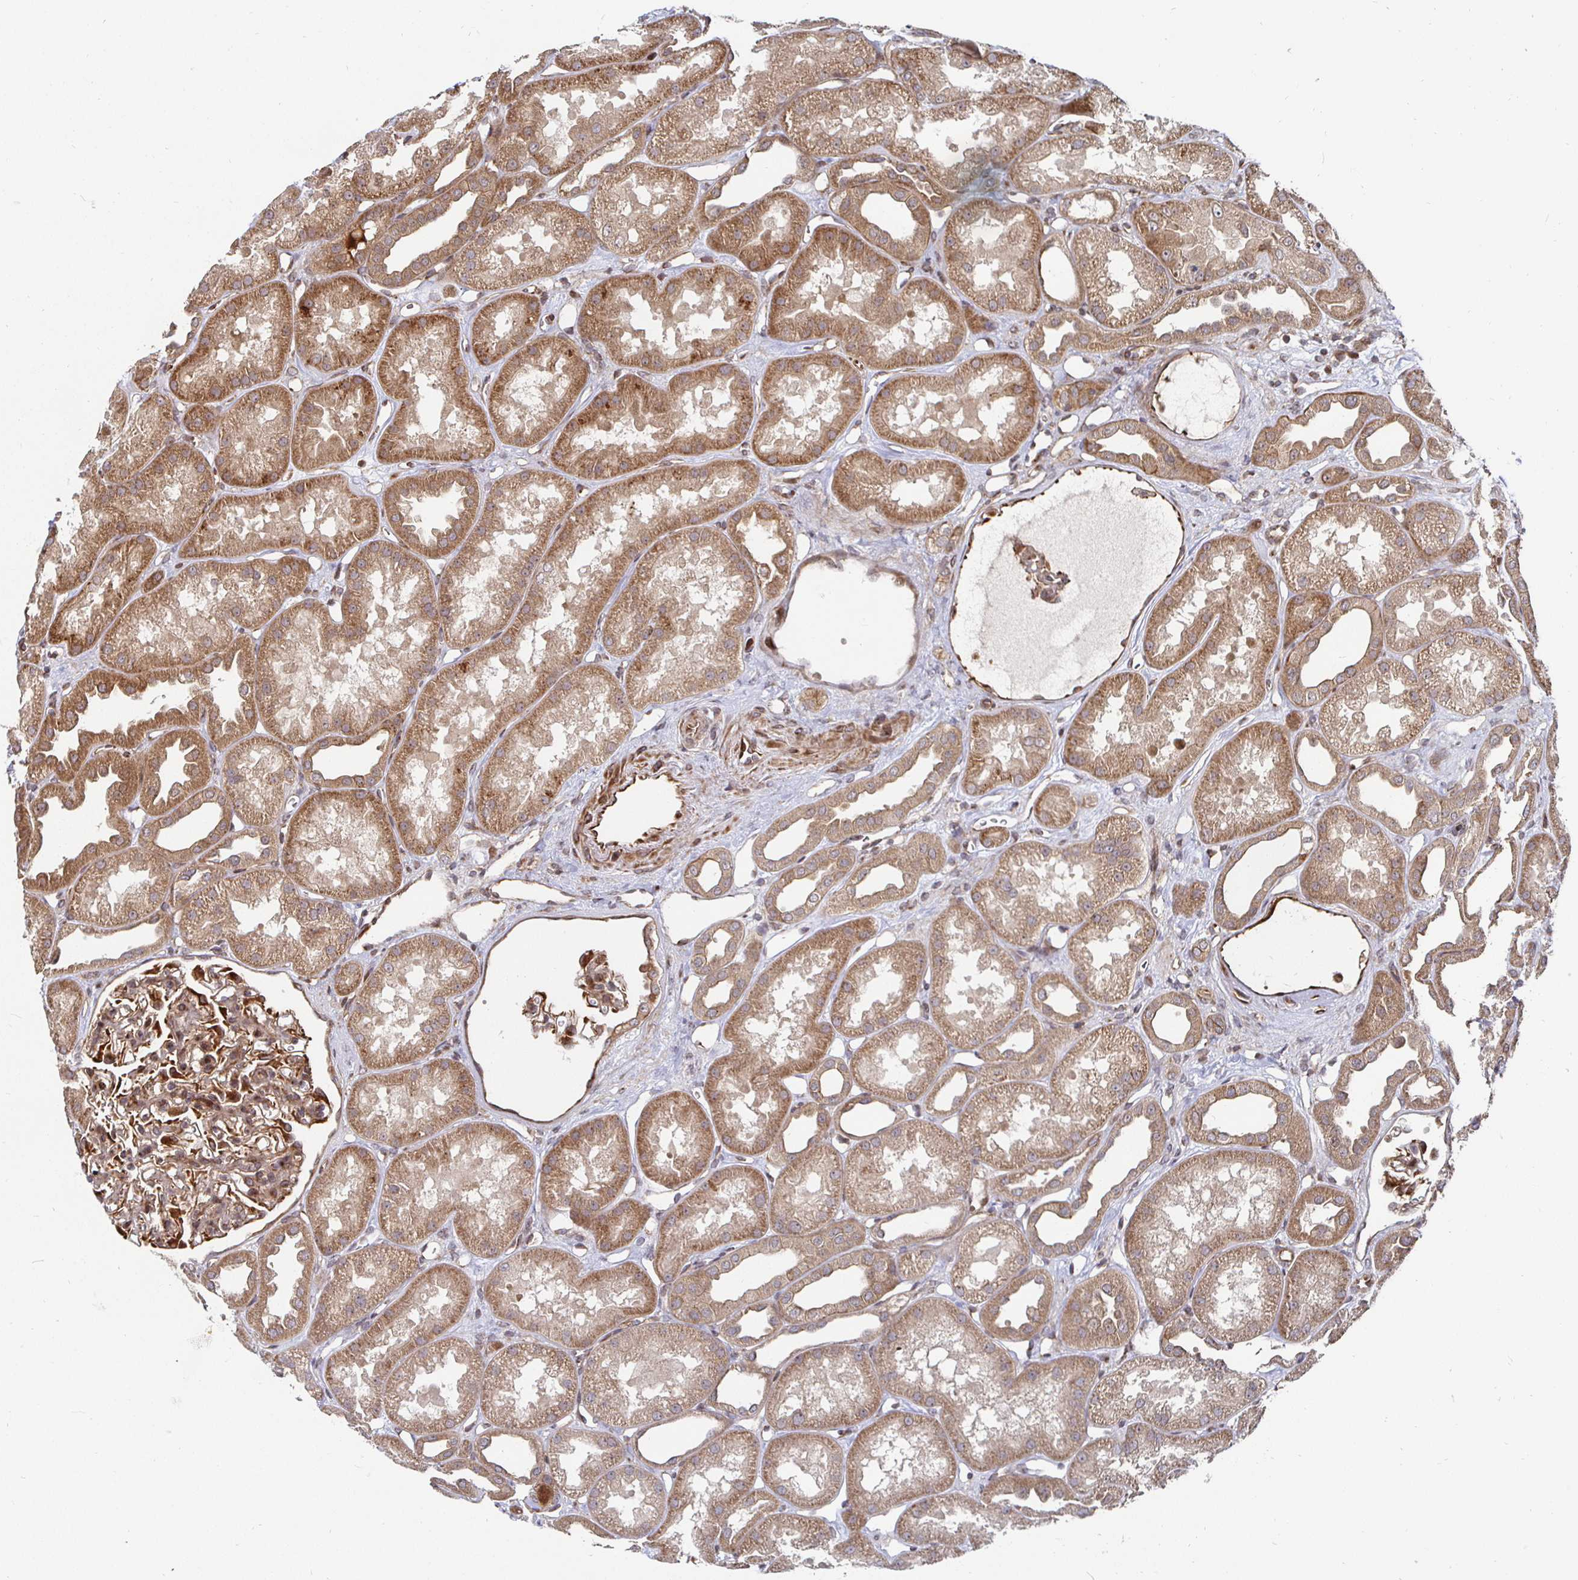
{"staining": {"intensity": "moderate", "quantity": ">75%", "location": "cytoplasmic/membranous"}, "tissue": "kidney", "cell_type": "Cells in glomeruli", "image_type": "normal", "snomed": [{"axis": "morphology", "description": "Normal tissue, NOS"}, {"axis": "topography", "description": "Kidney"}], "caption": "IHC micrograph of unremarkable kidney: kidney stained using immunohistochemistry reveals medium levels of moderate protein expression localized specifically in the cytoplasmic/membranous of cells in glomeruli, appearing as a cytoplasmic/membranous brown color.", "gene": "TBKBP1", "patient": {"sex": "male", "age": 61}}